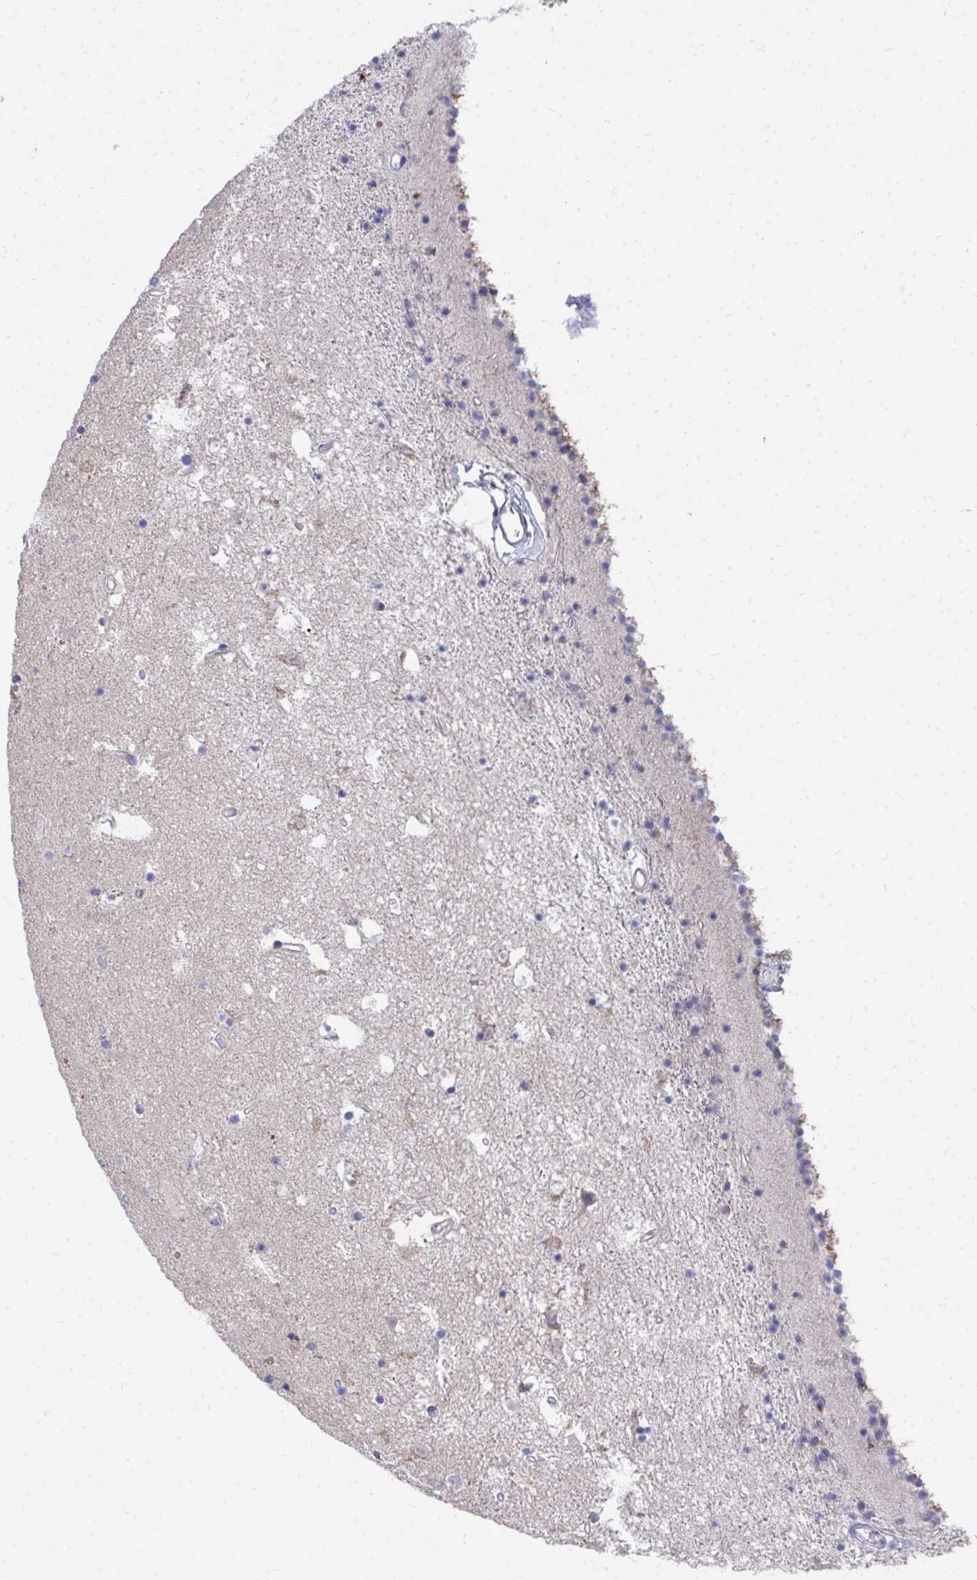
{"staining": {"intensity": "weak", "quantity": "<25%", "location": "cytoplasmic/membranous"}, "tissue": "caudate", "cell_type": "Glial cells", "image_type": "normal", "snomed": [{"axis": "morphology", "description": "Normal tissue, NOS"}, {"axis": "topography", "description": "Lateral ventricle wall"}], "caption": "An immunohistochemistry (IHC) image of normal caudate is shown. There is no staining in glial cells of caudate. (DAB immunohistochemistry (IHC) visualized using brightfield microscopy, high magnification).", "gene": "MROH8", "patient": {"sex": "female", "age": 71}}